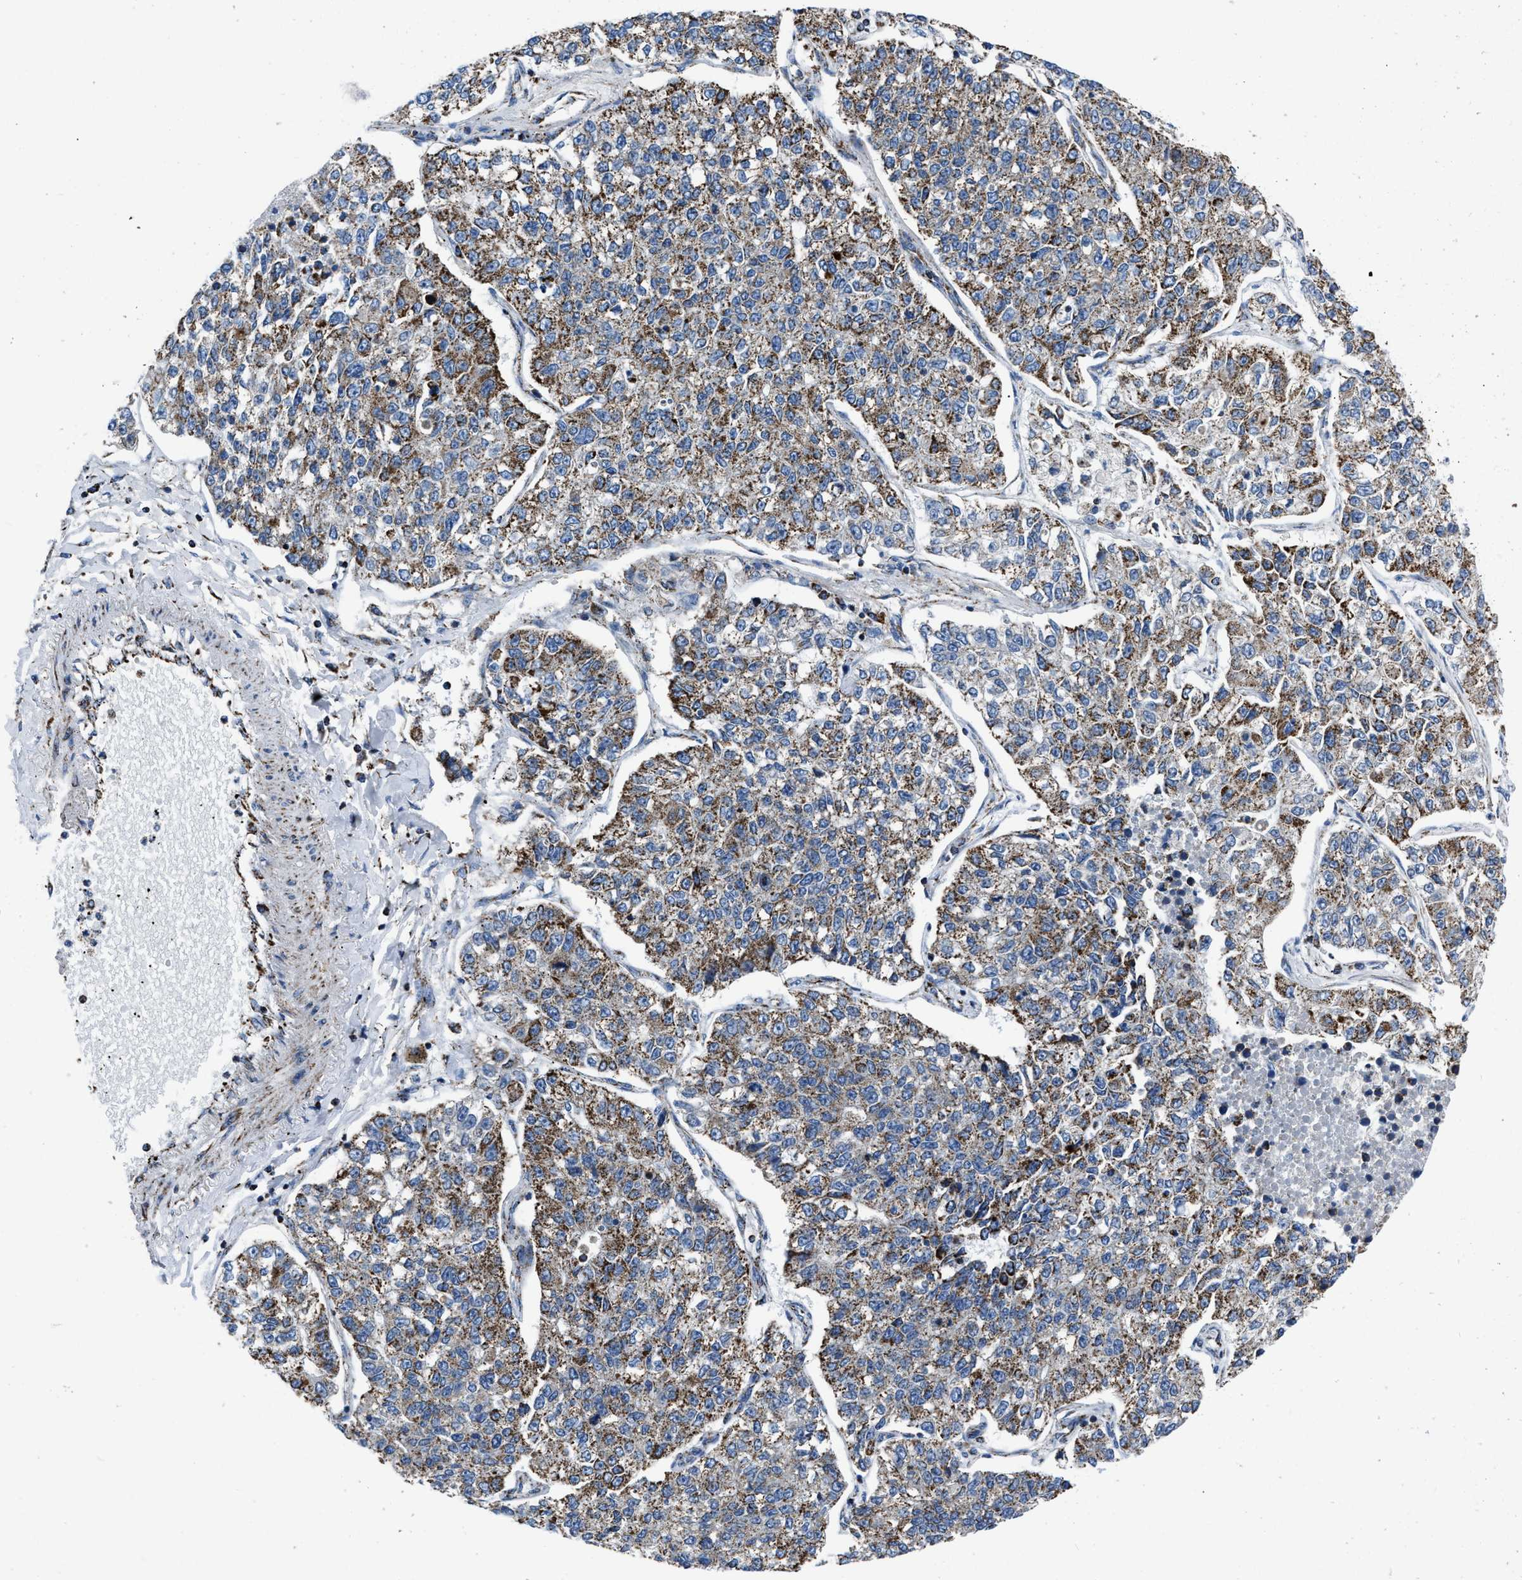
{"staining": {"intensity": "moderate", "quantity": ">75%", "location": "cytoplasmic/membranous"}, "tissue": "lung cancer", "cell_type": "Tumor cells", "image_type": "cancer", "snomed": [{"axis": "morphology", "description": "Adenocarcinoma, NOS"}, {"axis": "topography", "description": "Lung"}], "caption": "Human adenocarcinoma (lung) stained for a protein (brown) reveals moderate cytoplasmic/membranous positive expression in about >75% of tumor cells.", "gene": "NSD3", "patient": {"sex": "male", "age": 49}}